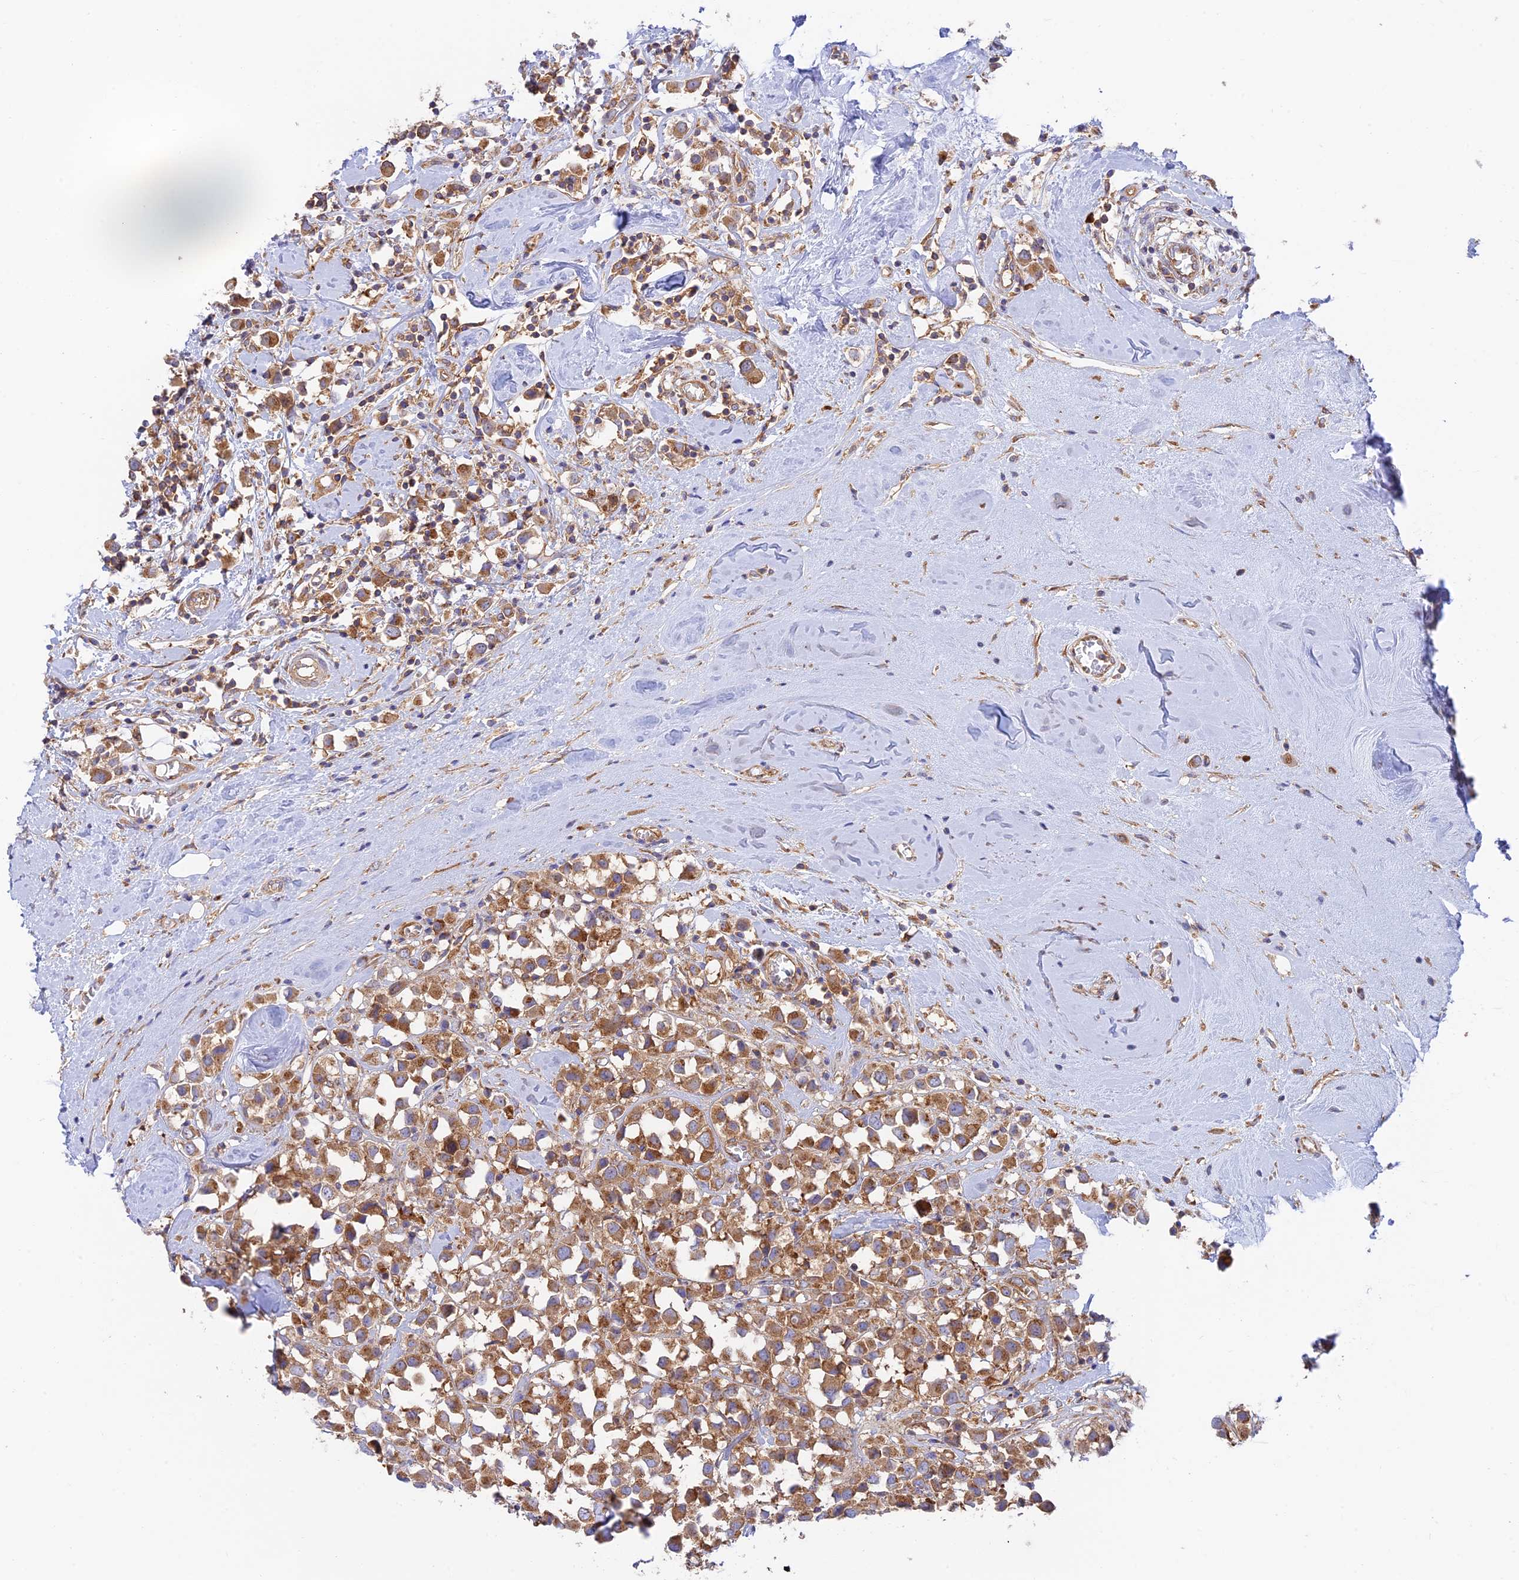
{"staining": {"intensity": "moderate", "quantity": ">75%", "location": "cytoplasmic/membranous"}, "tissue": "breast cancer", "cell_type": "Tumor cells", "image_type": "cancer", "snomed": [{"axis": "morphology", "description": "Duct carcinoma"}, {"axis": "topography", "description": "Breast"}], "caption": "High-magnification brightfield microscopy of breast cancer (intraductal carcinoma) stained with DAB (3,3'-diaminobenzidine) (brown) and counterstained with hematoxylin (blue). tumor cells exhibit moderate cytoplasmic/membranous staining is seen in approximately>75% of cells.", "gene": "GOLGA3", "patient": {"sex": "female", "age": 61}}